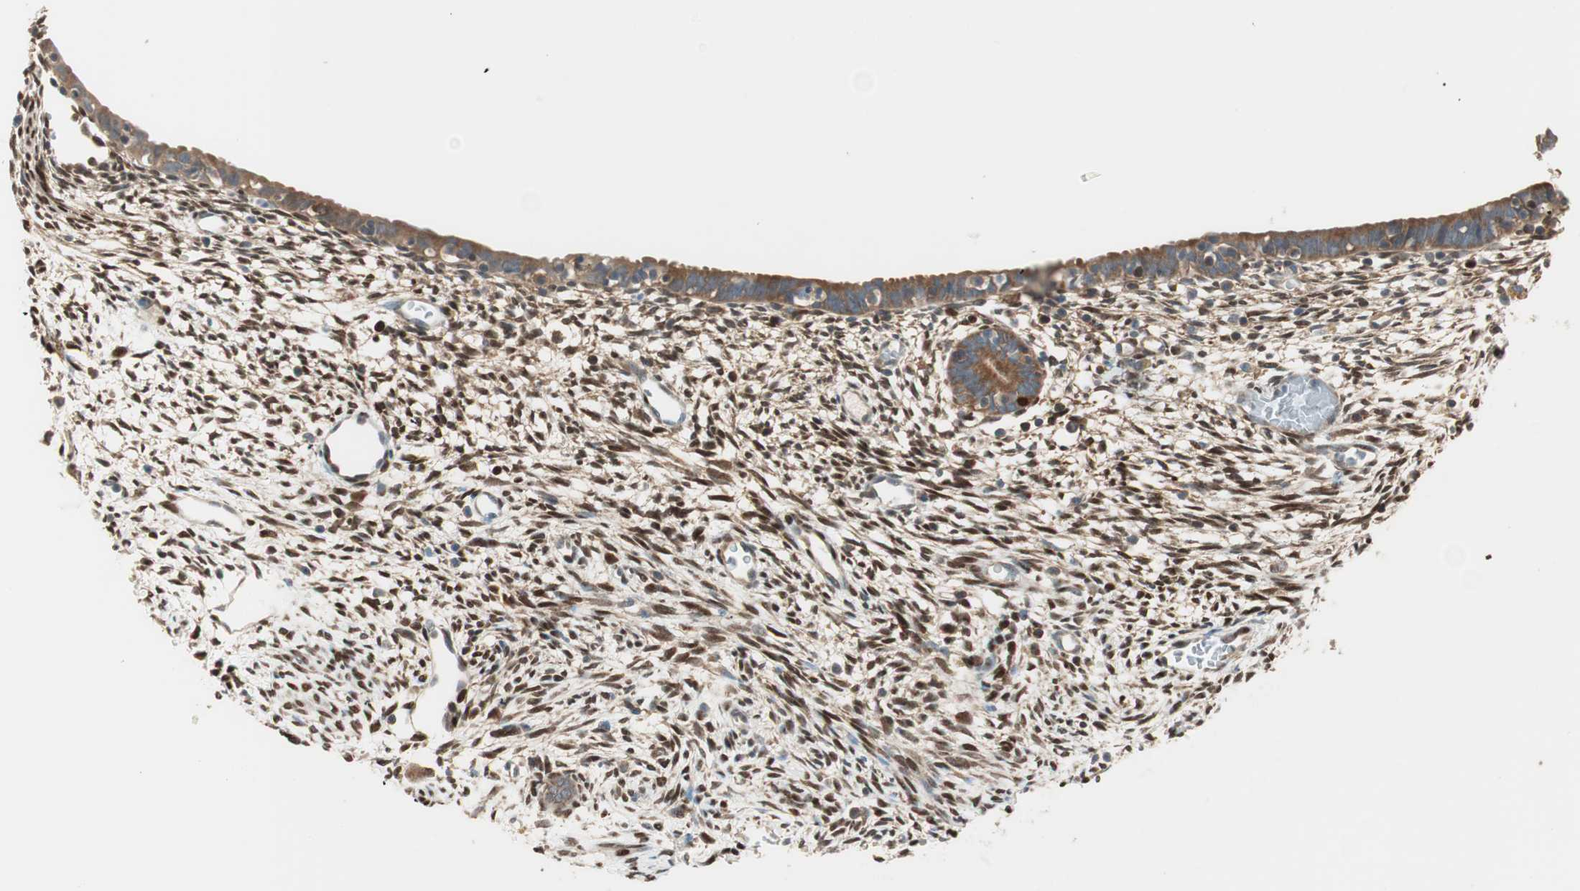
{"staining": {"intensity": "strong", "quantity": ">75%", "location": "nuclear"}, "tissue": "endometrium", "cell_type": "Cells in endometrial stroma", "image_type": "normal", "snomed": [{"axis": "morphology", "description": "Normal tissue, NOS"}, {"axis": "morphology", "description": "Atrophy, NOS"}, {"axis": "topography", "description": "Uterus"}, {"axis": "topography", "description": "Endometrium"}], "caption": "High-magnification brightfield microscopy of normal endometrium stained with DAB (brown) and counterstained with hematoxylin (blue). cells in endometrial stroma exhibit strong nuclear expression is present in approximately>75% of cells. (DAB IHC, brown staining for protein, blue staining for nuclei).", "gene": "BIN1", "patient": {"sex": "female", "age": 68}}